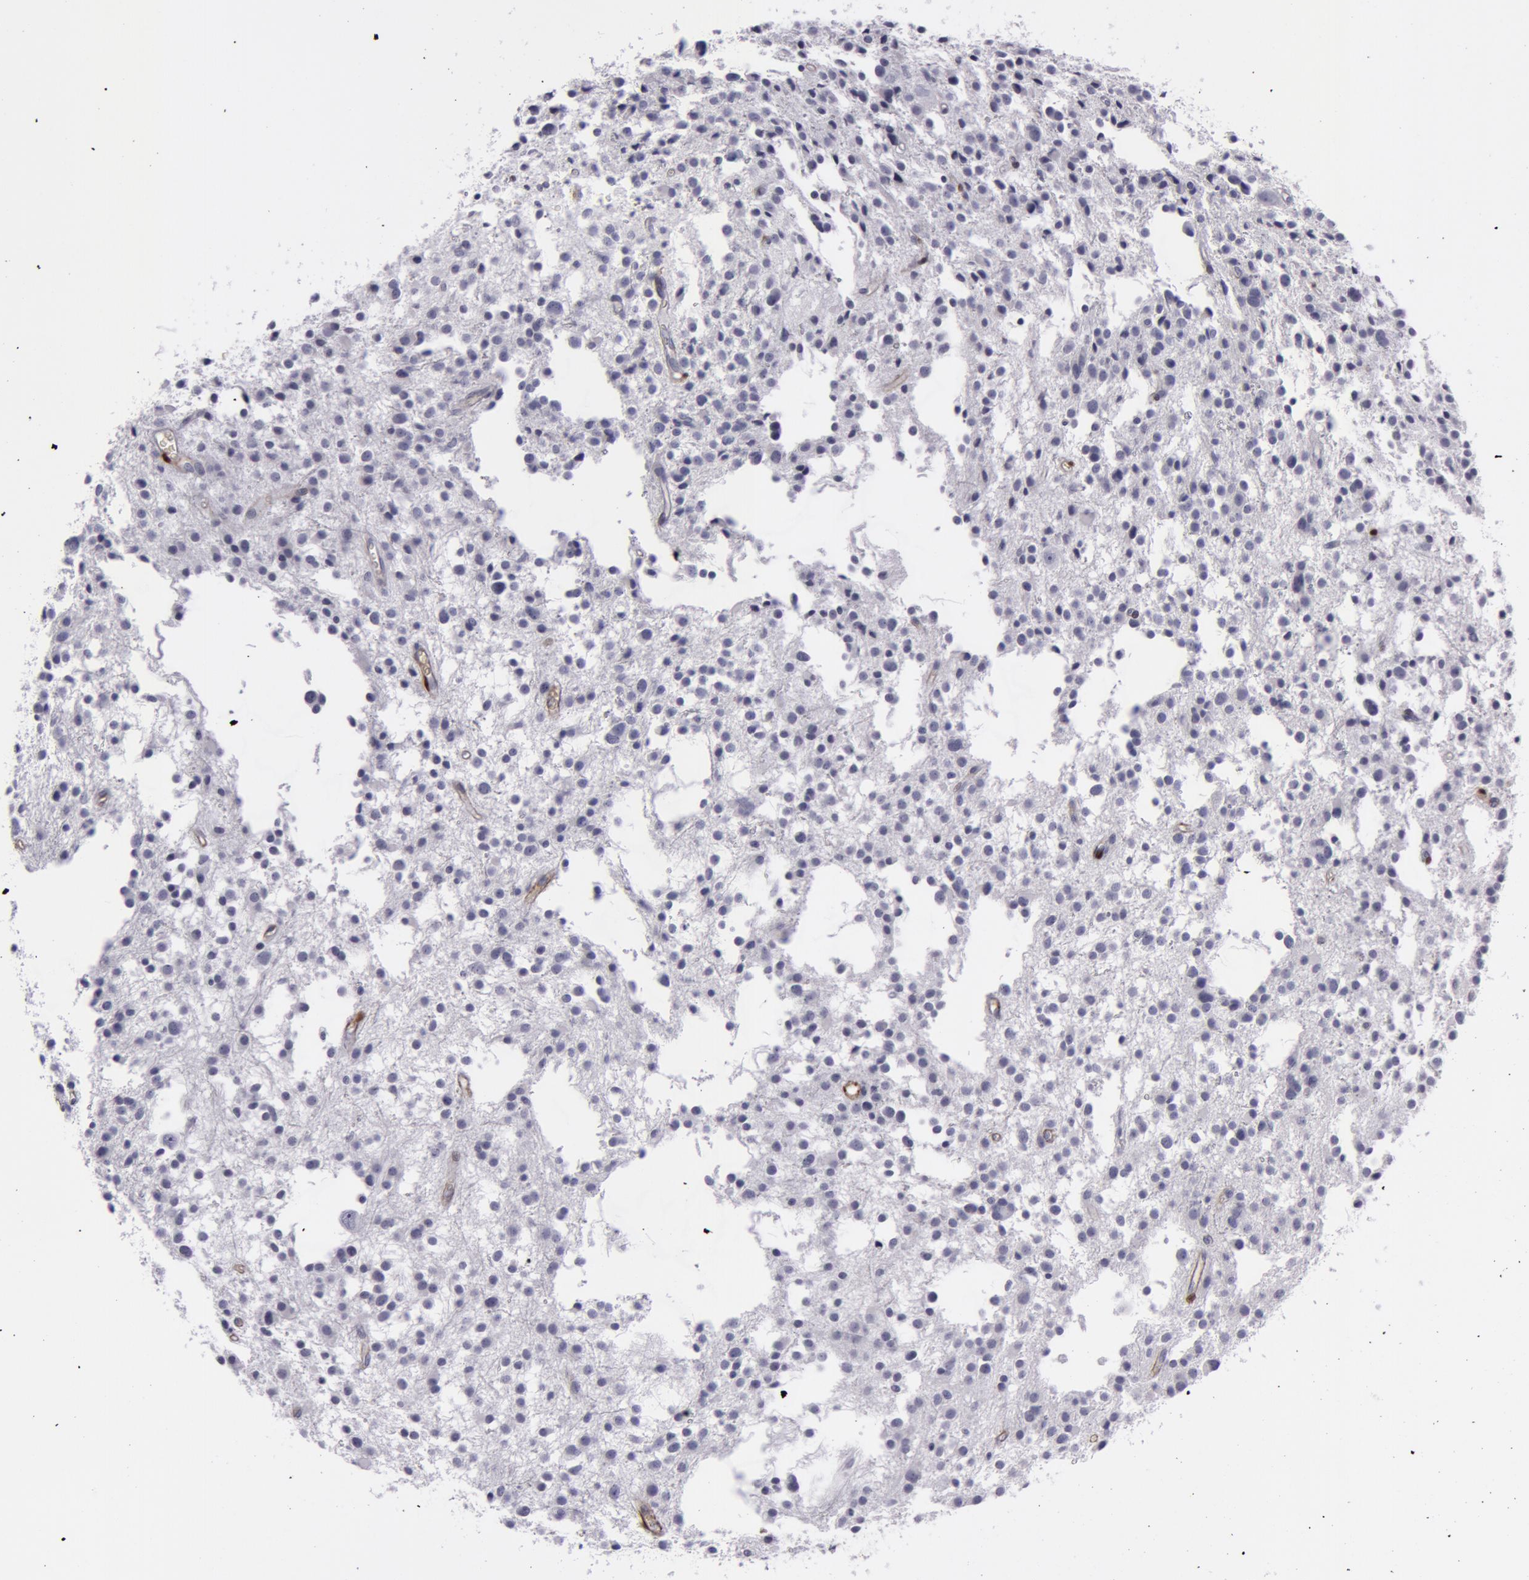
{"staining": {"intensity": "negative", "quantity": "none", "location": "none"}, "tissue": "glioma", "cell_type": "Tumor cells", "image_type": "cancer", "snomed": [{"axis": "morphology", "description": "Glioma, malignant, Low grade"}, {"axis": "topography", "description": "Brain"}], "caption": "This is an IHC photomicrograph of glioma. There is no expression in tumor cells.", "gene": "TAGLN", "patient": {"sex": "female", "age": 36}}